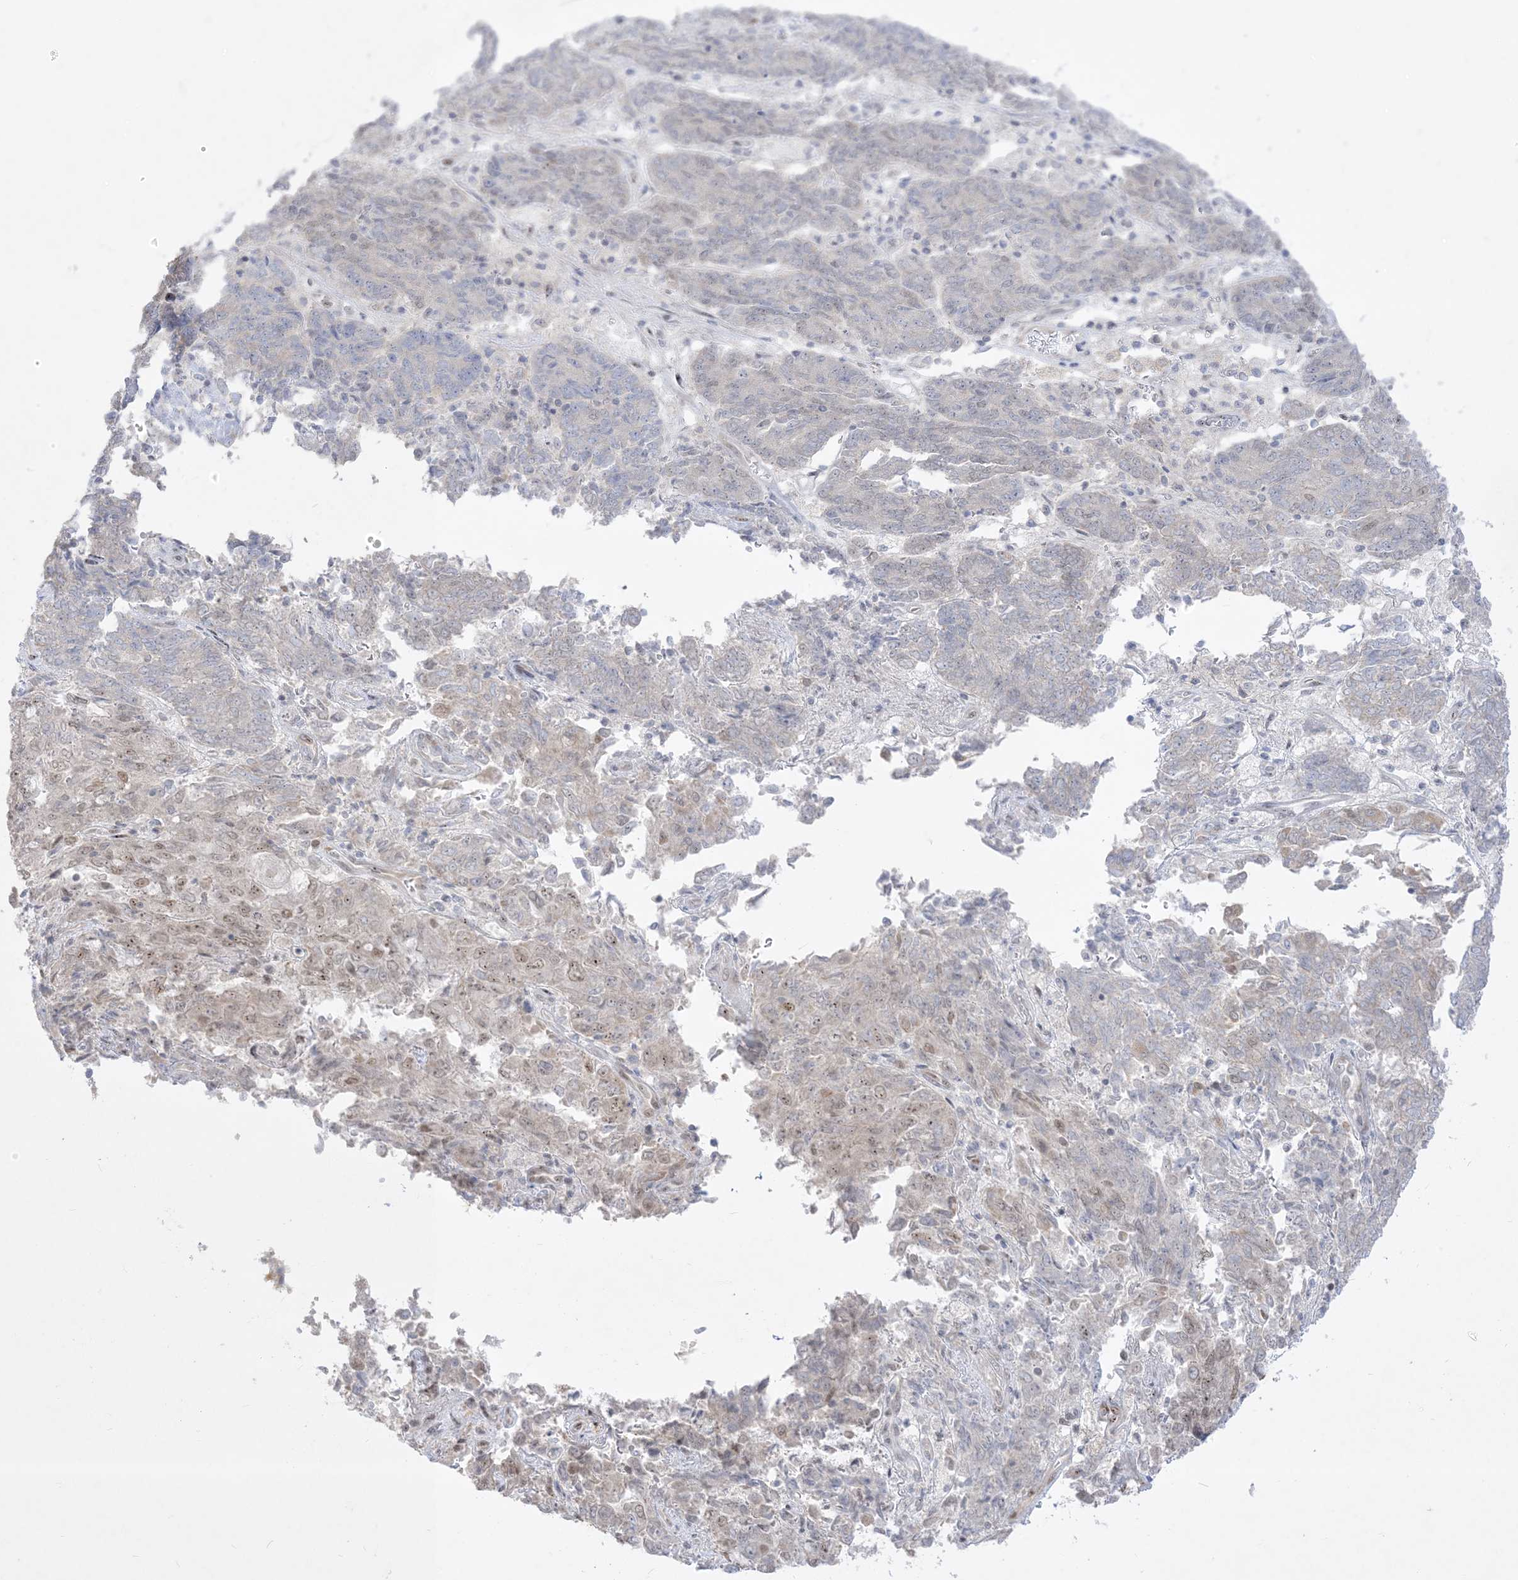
{"staining": {"intensity": "weak", "quantity": "<25%", "location": "nuclear"}, "tissue": "endometrial cancer", "cell_type": "Tumor cells", "image_type": "cancer", "snomed": [{"axis": "morphology", "description": "Adenocarcinoma, NOS"}, {"axis": "topography", "description": "Endometrium"}], "caption": "High power microscopy image of an IHC micrograph of adenocarcinoma (endometrial), revealing no significant staining in tumor cells. (Stains: DAB IHC with hematoxylin counter stain, Microscopy: brightfield microscopy at high magnification).", "gene": "BHLHE40", "patient": {"sex": "female", "age": 80}}